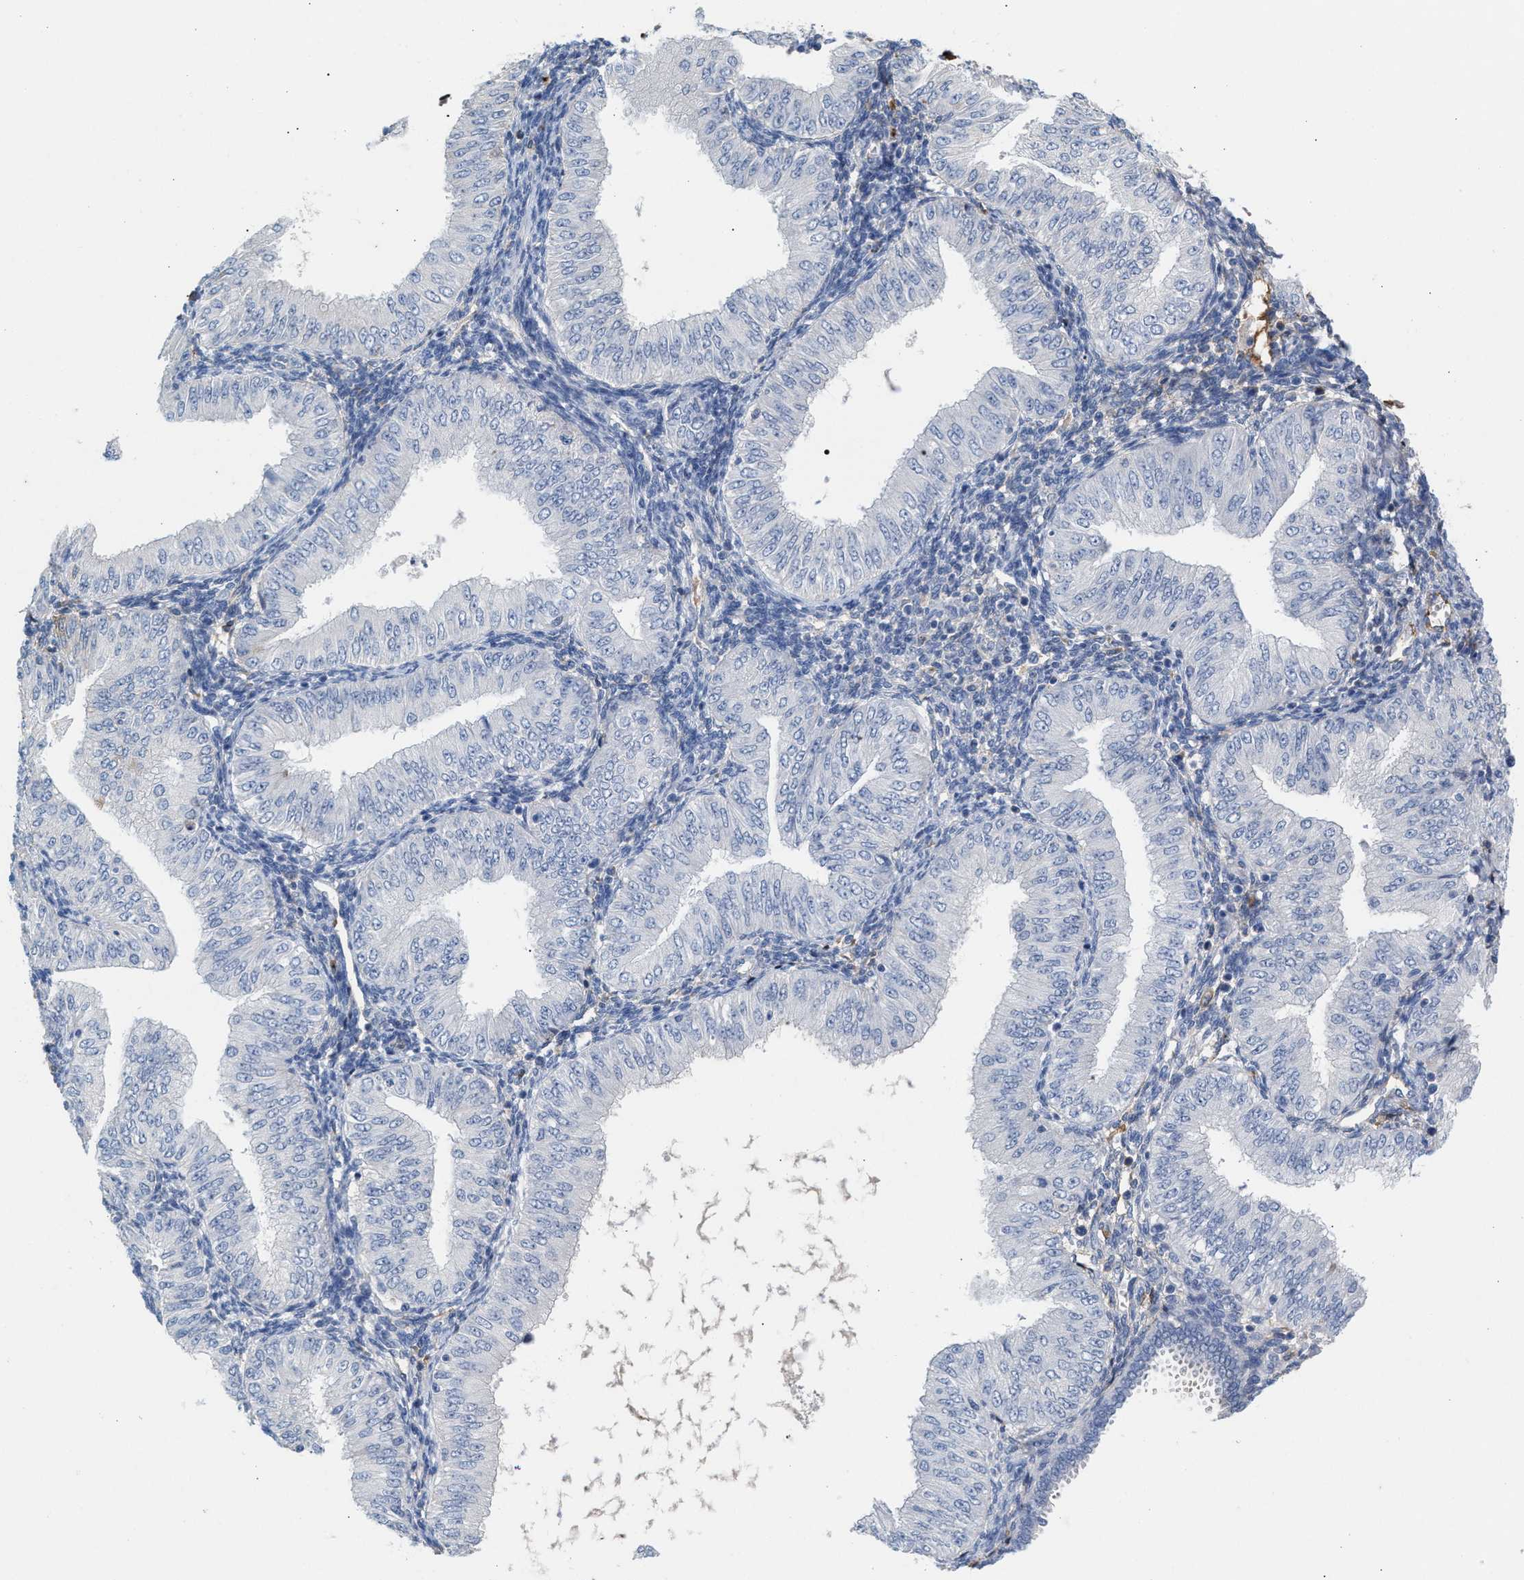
{"staining": {"intensity": "negative", "quantity": "none", "location": "none"}, "tissue": "endometrial cancer", "cell_type": "Tumor cells", "image_type": "cancer", "snomed": [{"axis": "morphology", "description": "Normal tissue, NOS"}, {"axis": "morphology", "description": "Adenocarcinoma, NOS"}, {"axis": "topography", "description": "Endometrium"}], "caption": "This image is of endometrial adenocarcinoma stained with IHC to label a protein in brown with the nuclei are counter-stained blue. There is no staining in tumor cells.", "gene": "APOH", "patient": {"sex": "female", "age": 53}}